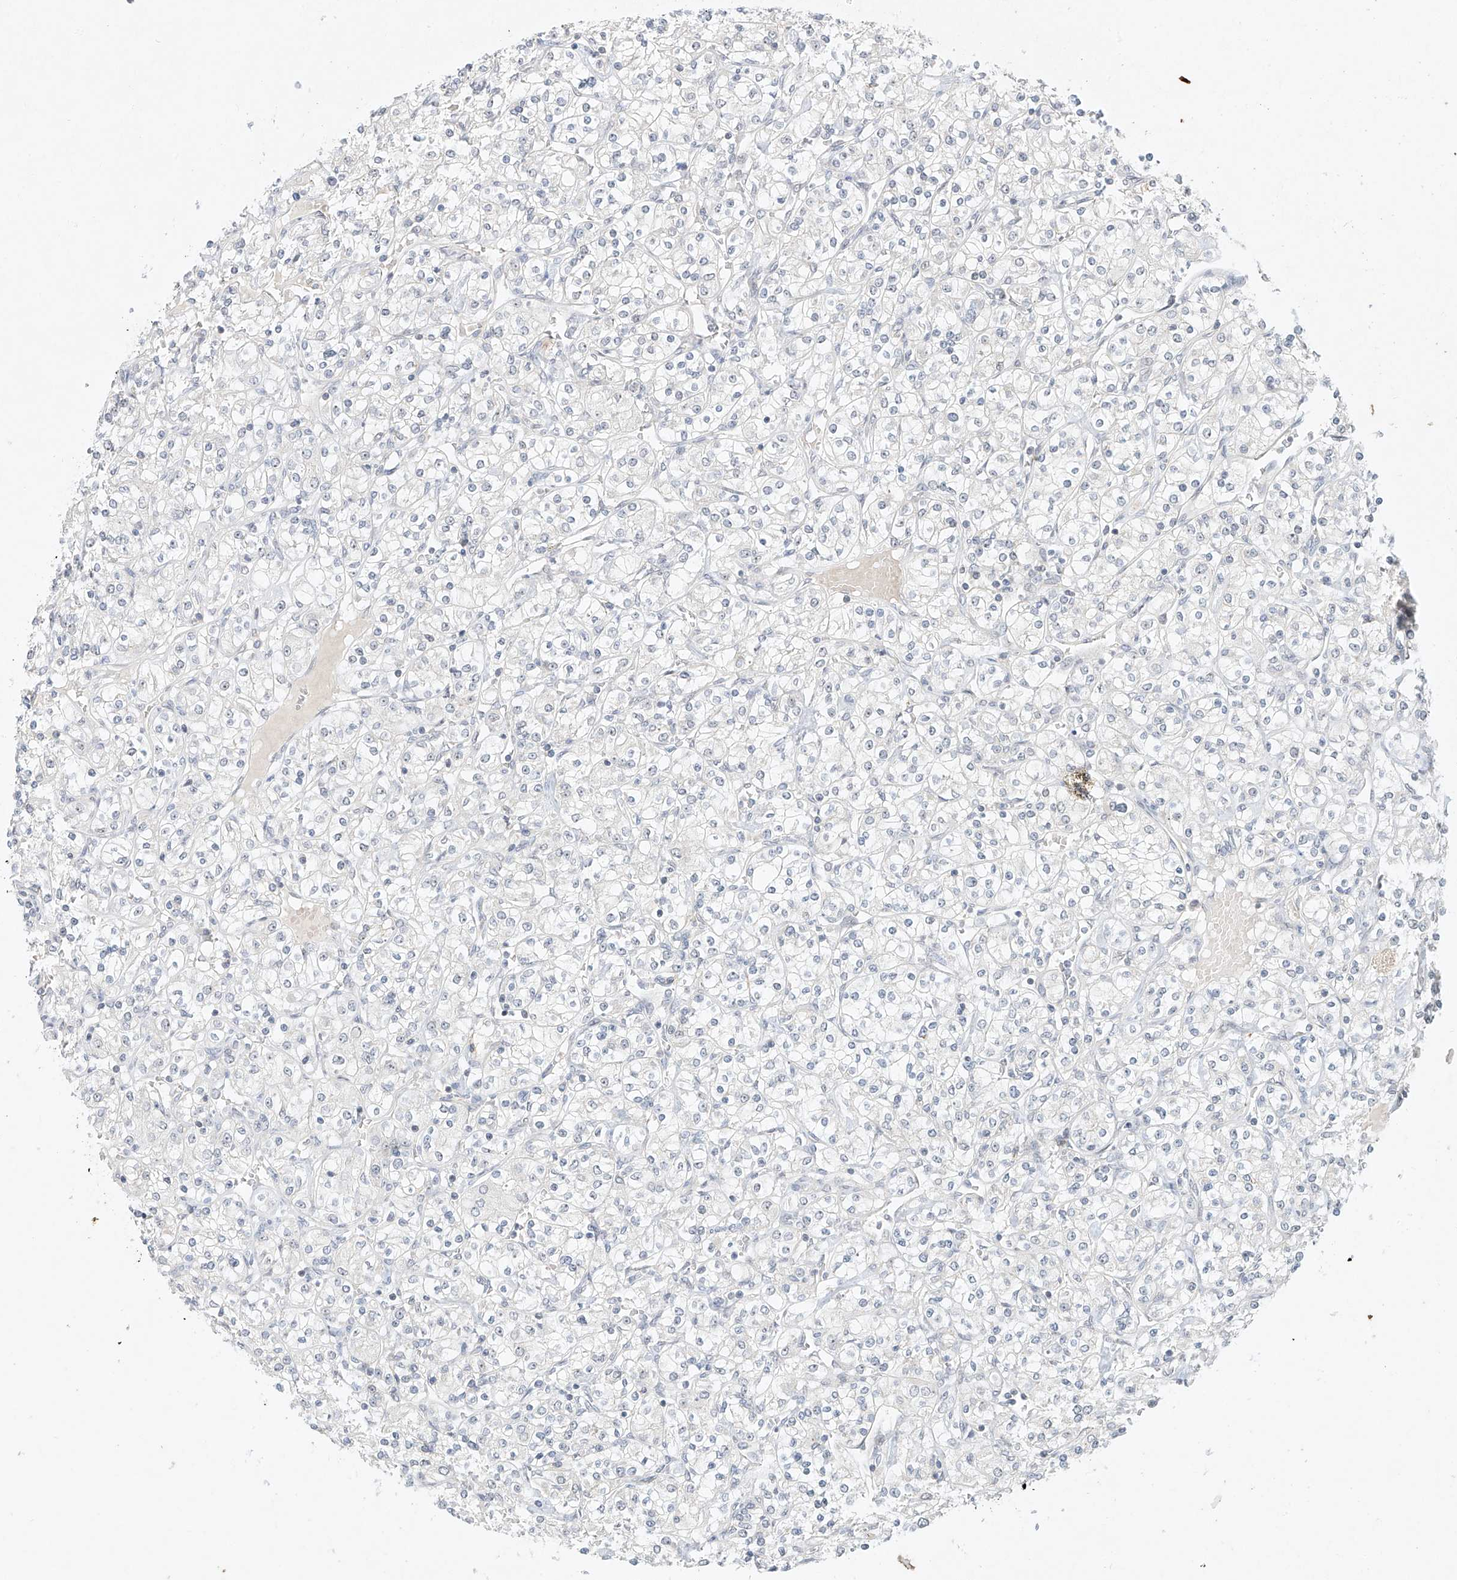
{"staining": {"intensity": "negative", "quantity": "none", "location": "none"}, "tissue": "renal cancer", "cell_type": "Tumor cells", "image_type": "cancer", "snomed": [{"axis": "morphology", "description": "Adenocarcinoma, NOS"}, {"axis": "topography", "description": "Kidney"}], "caption": "IHC histopathology image of neoplastic tissue: renal cancer stained with DAB (3,3'-diaminobenzidine) demonstrates no significant protein expression in tumor cells.", "gene": "TASP1", "patient": {"sex": "male", "age": 77}}